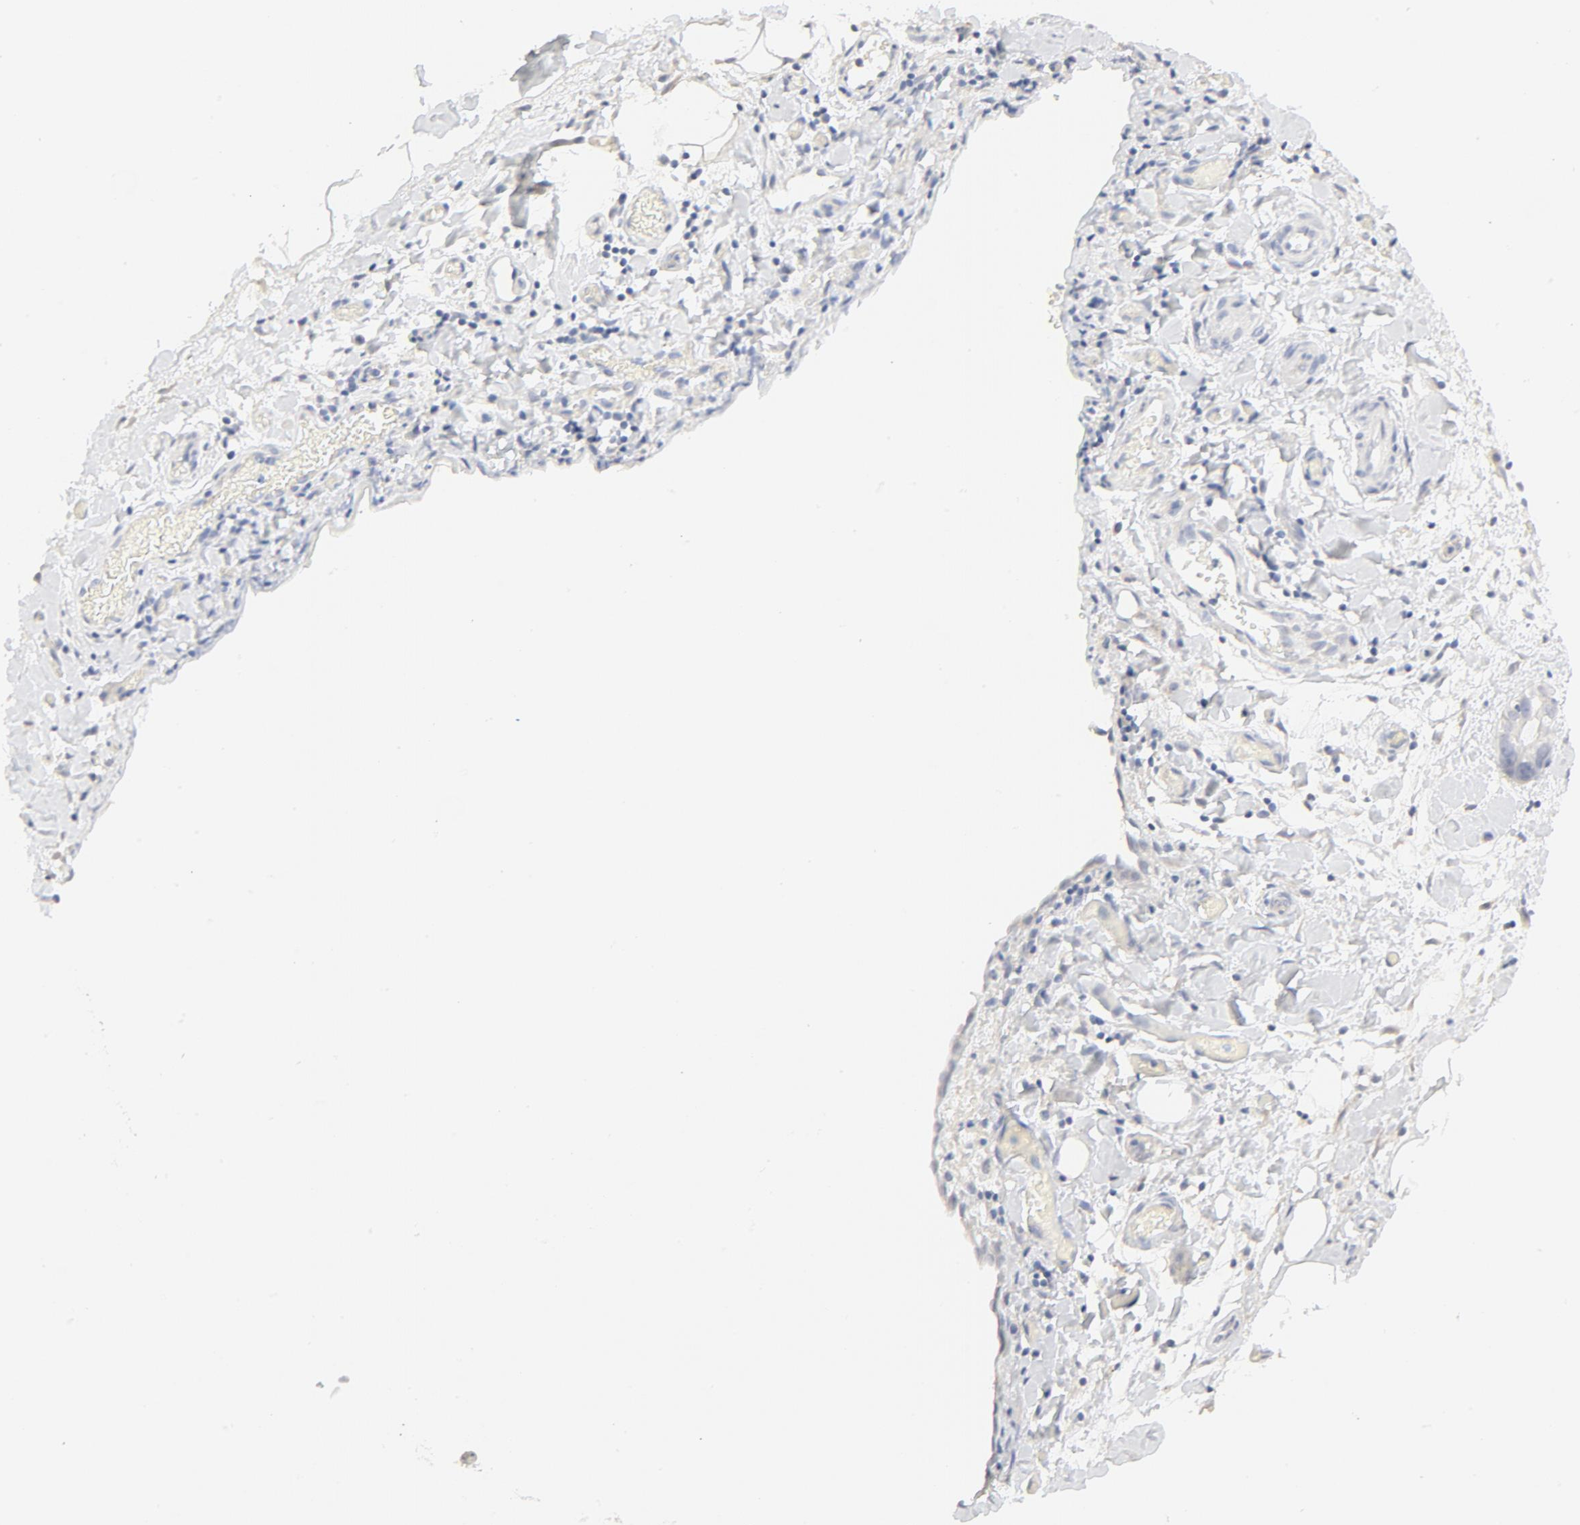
{"staining": {"intensity": "negative", "quantity": "none", "location": "none"}, "tissue": "stomach cancer", "cell_type": "Tumor cells", "image_type": "cancer", "snomed": [{"axis": "morphology", "description": "Adenocarcinoma, NOS"}, {"axis": "topography", "description": "Stomach, upper"}], "caption": "Protein analysis of adenocarcinoma (stomach) exhibits no significant expression in tumor cells. Nuclei are stained in blue.", "gene": "FCGBP", "patient": {"sex": "male", "age": 47}}